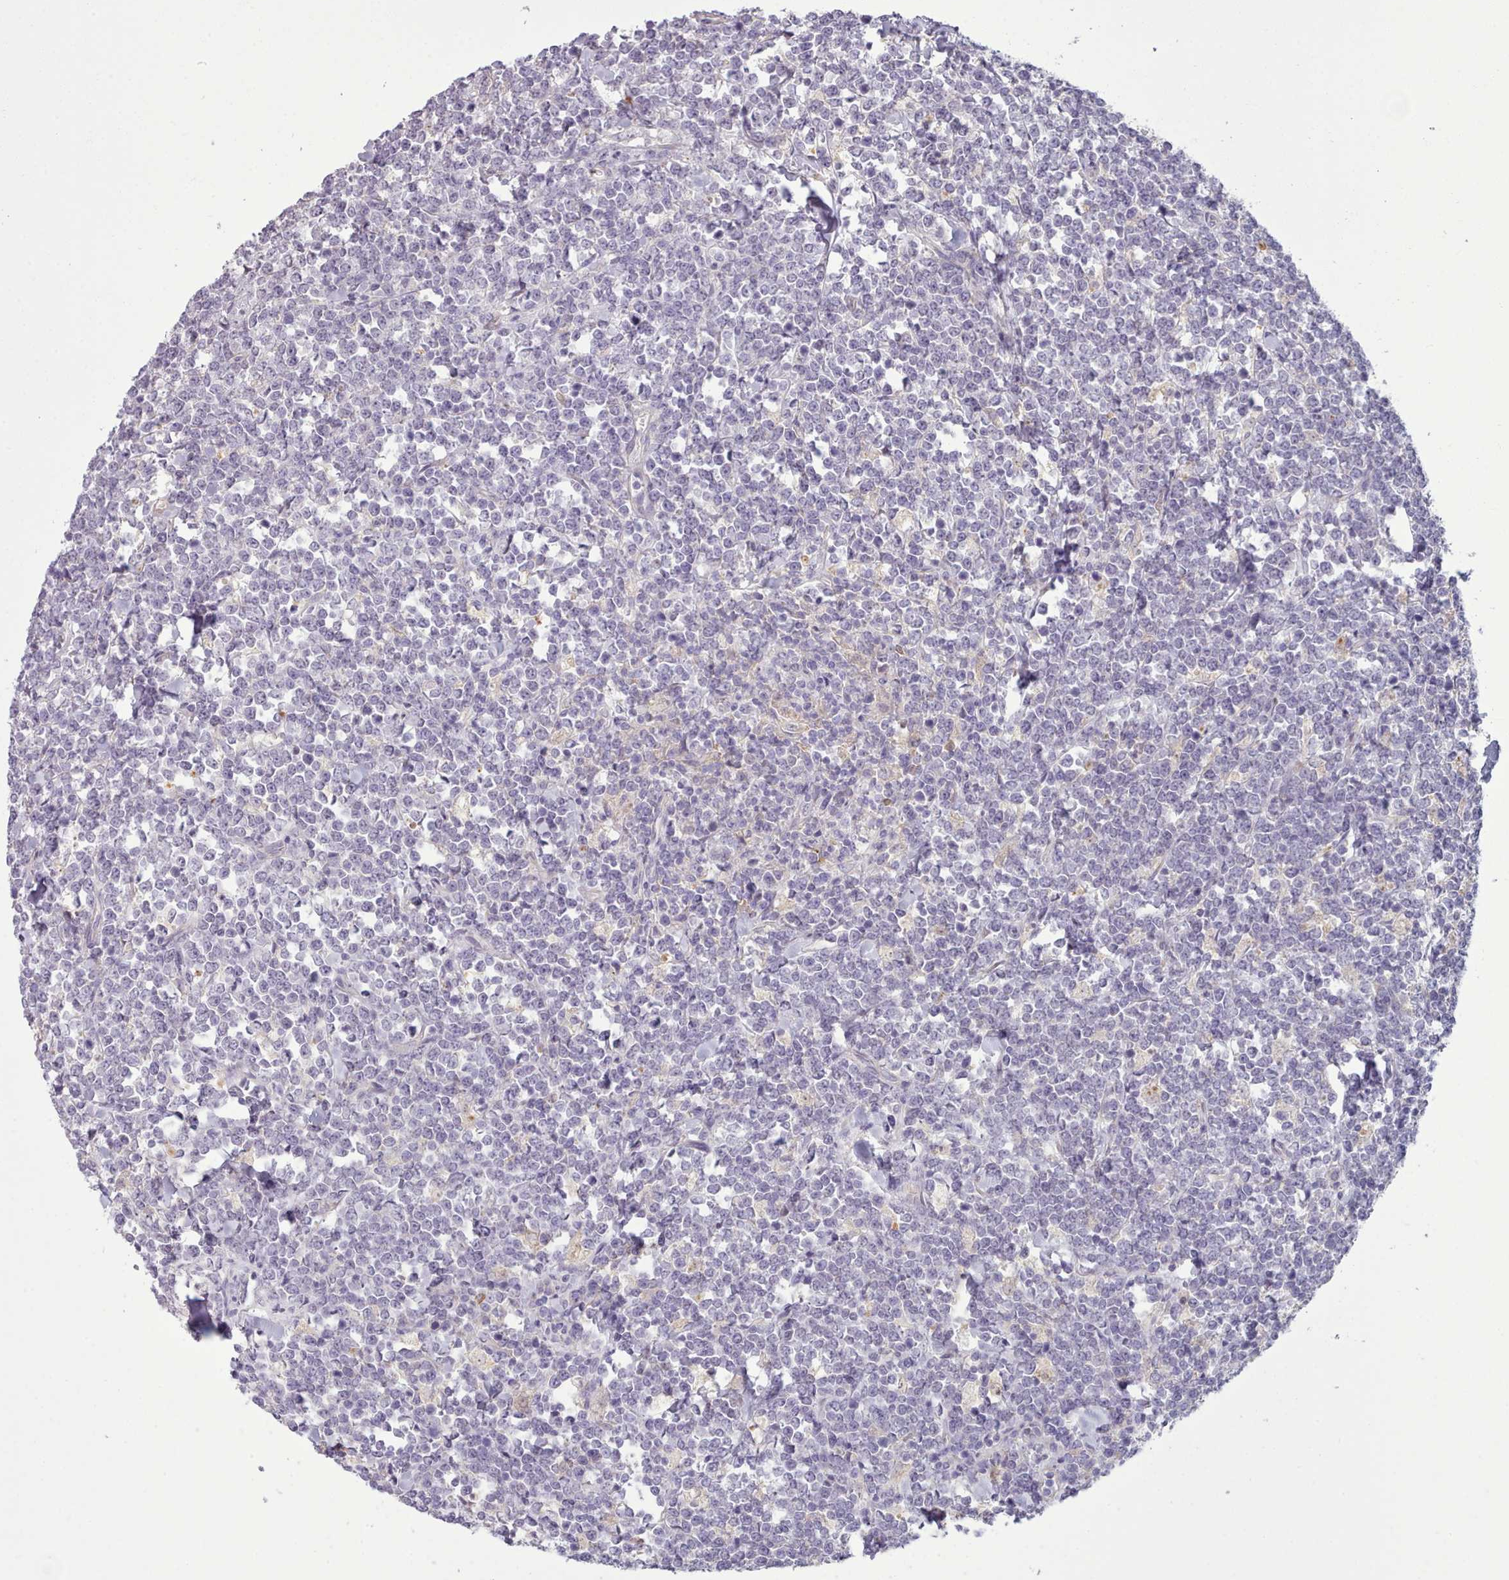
{"staining": {"intensity": "negative", "quantity": "none", "location": "none"}, "tissue": "lymphoma", "cell_type": "Tumor cells", "image_type": "cancer", "snomed": [{"axis": "morphology", "description": "Malignant lymphoma, non-Hodgkin's type, High grade"}, {"axis": "topography", "description": "Small intestine"}, {"axis": "topography", "description": "Colon"}], "caption": "There is no significant positivity in tumor cells of lymphoma.", "gene": "DPF1", "patient": {"sex": "male", "age": 8}}